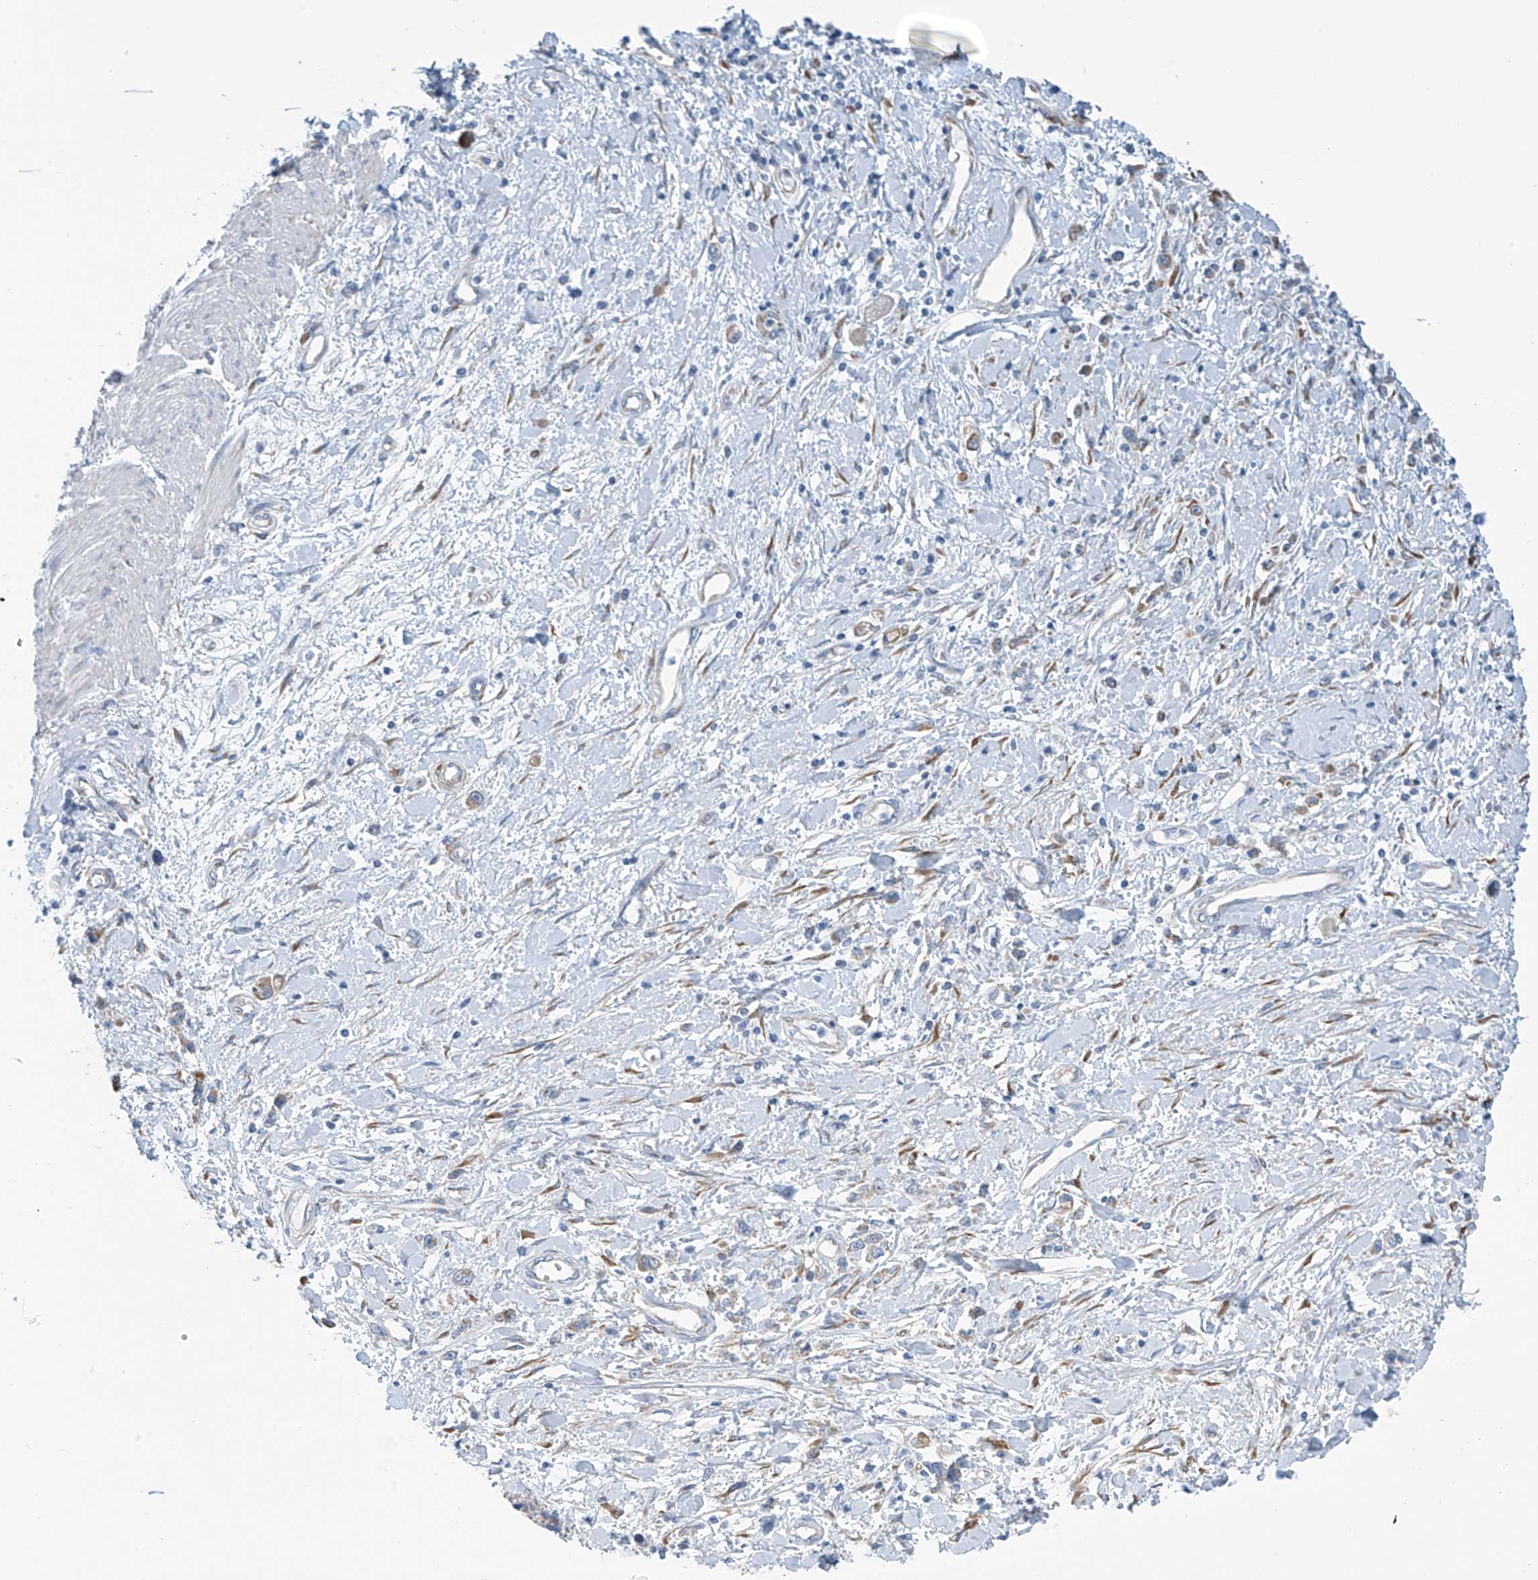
{"staining": {"intensity": "moderate", "quantity": "25%-75%", "location": "cytoplasmic/membranous"}, "tissue": "stomach cancer", "cell_type": "Tumor cells", "image_type": "cancer", "snomed": [{"axis": "morphology", "description": "Adenocarcinoma, NOS"}, {"axis": "topography", "description": "Stomach"}], "caption": "High-power microscopy captured an immunohistochemistry image of stomach adenocarcinoma, revealing moderate cytoplasmic/membranous positivity in approximately 25%-75% of tumor cells.", "gene": "RCN2", "patient": {"sex": "female", "age": 76}}